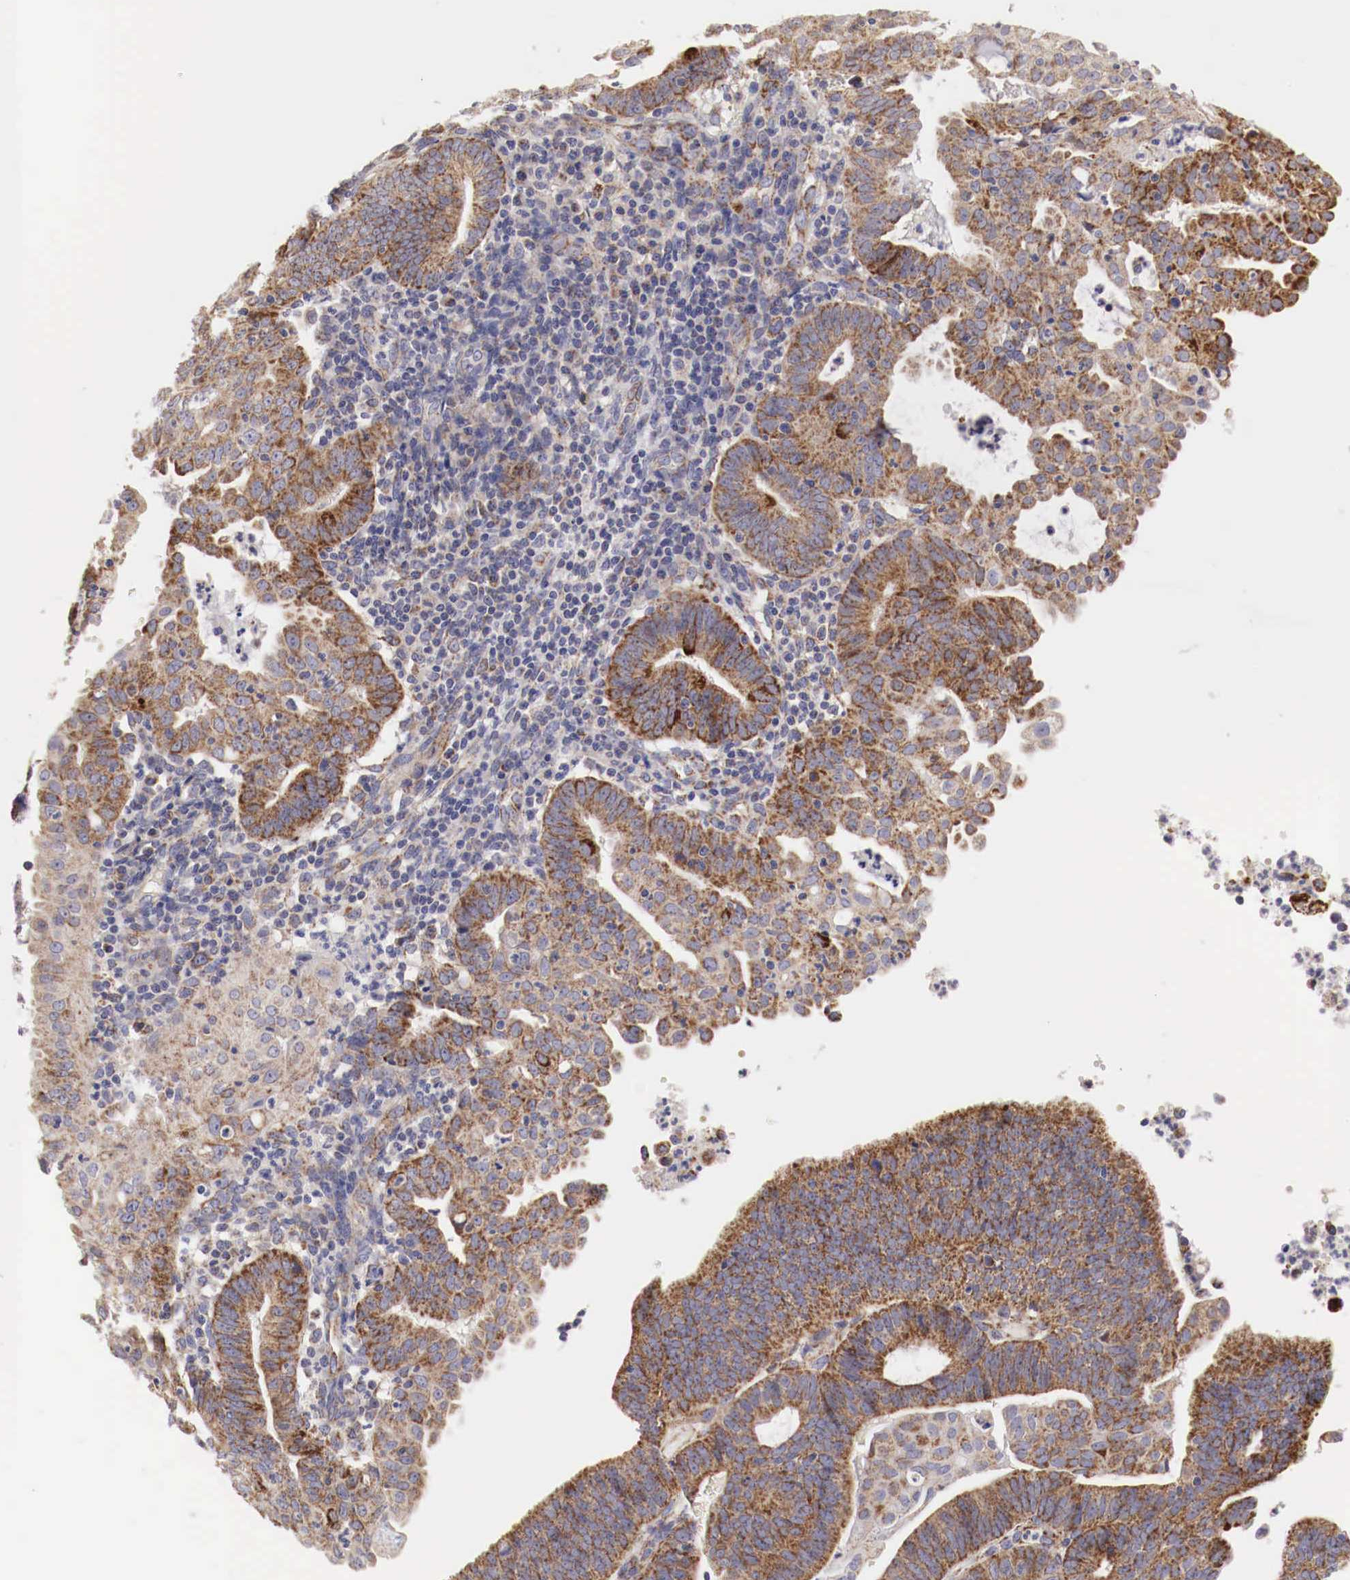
{"staining": {"intensity": "moderate", "quantity": ">75%", "location": "cytoplasmic/membranous"}, "tissue": "endometrial cancer", "cell_type": "Tumor cells", "image_type": "cancer", "snomed": [{"axis": "morphology", "description": "Adenocarcinoma, NOS"}, {"axis": "topography", "description": "Endometrium"}], "caption": "A histopathology image of human endometrial adenocarcinoma stained for a protein exhibits moderate cytoplasmic/membranous brown staining in tumor cells.", "gene": "XPNPEP3", "patient": {"sex": "female", "age": 60}}